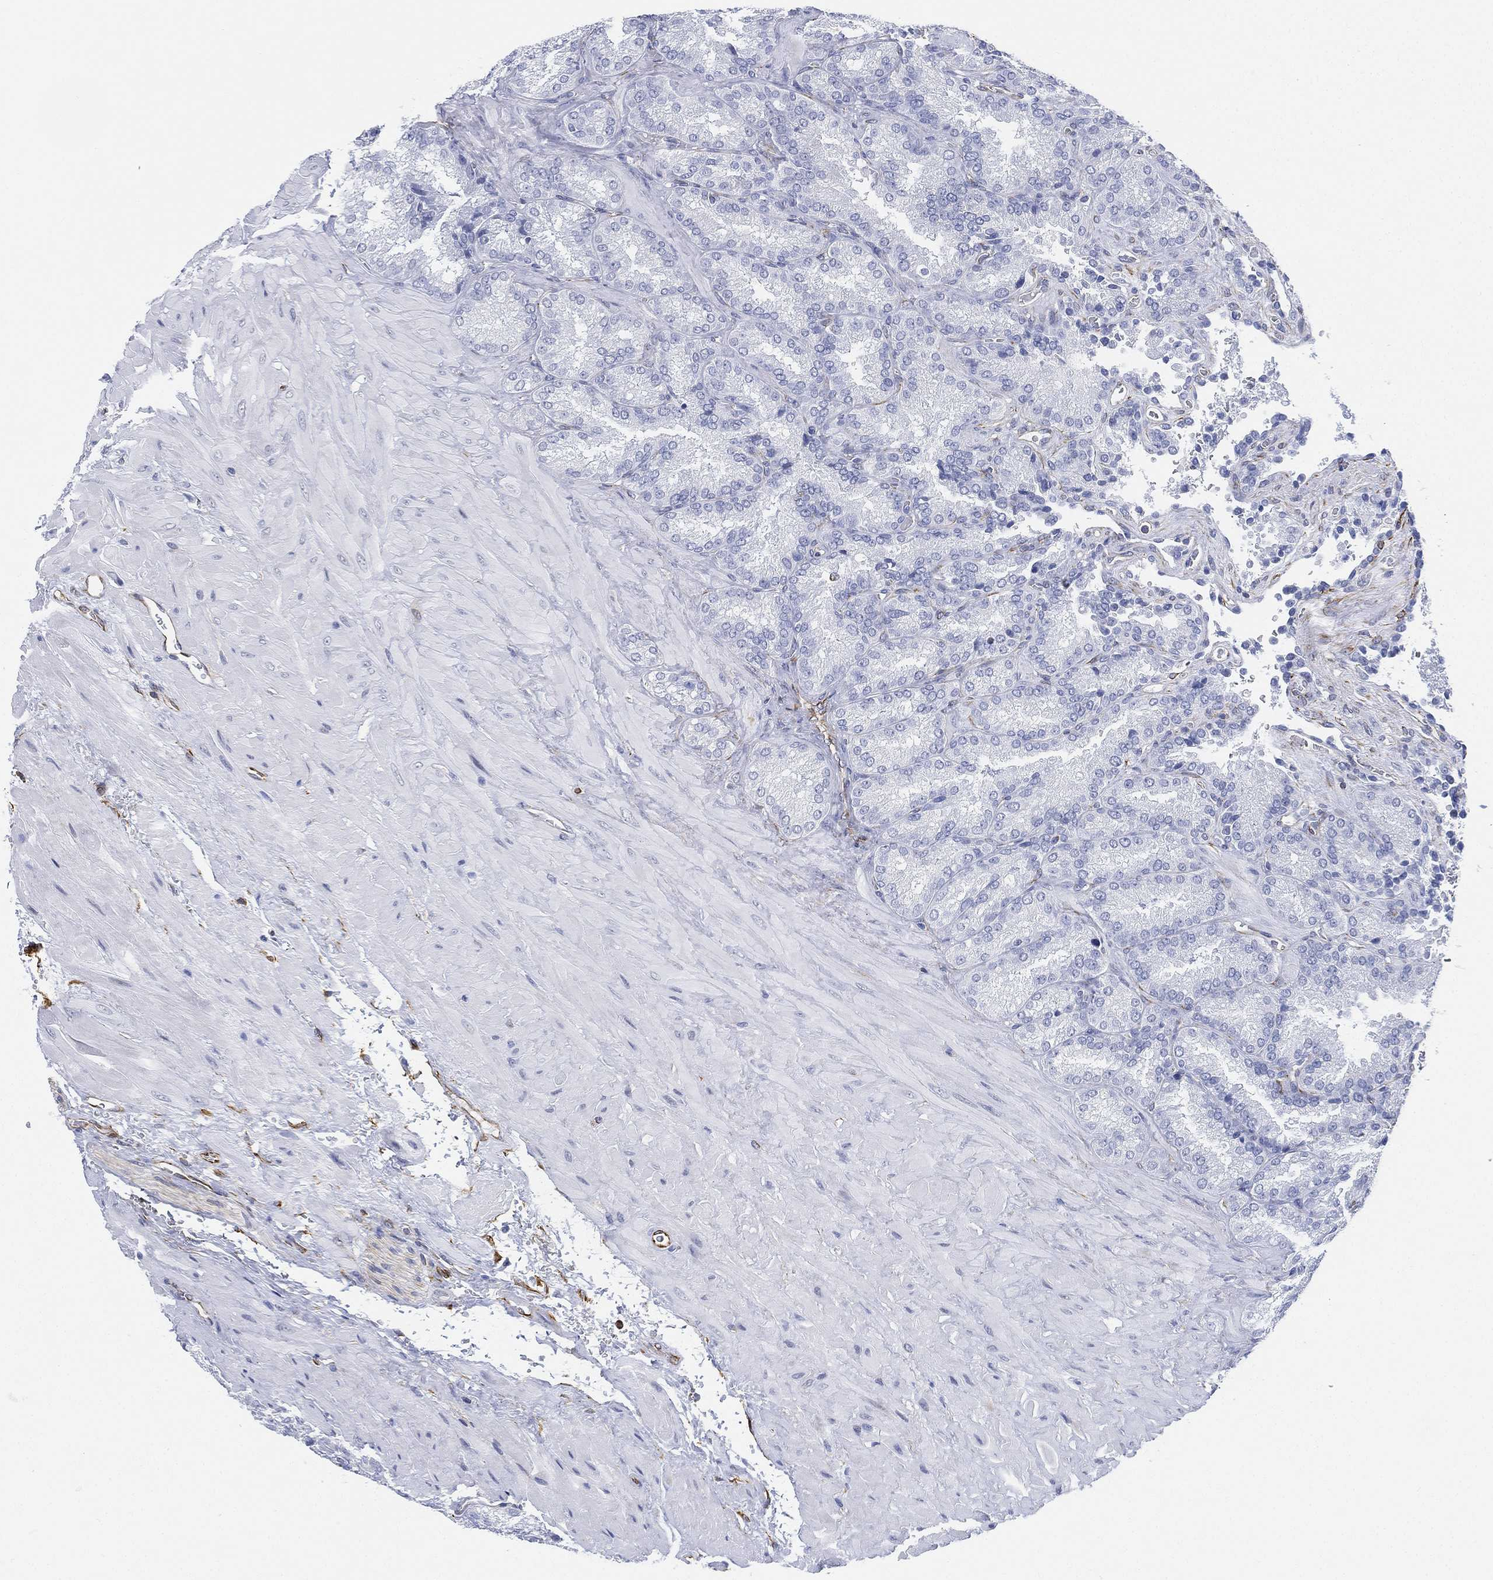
{"staining": {"intensity": "negative", "quantity": "none", "location": "none"}, "tissue": "seminal vesicle", "cell_type": "Glandular cells", "image_type": "normal", "snomed": [{"axis": "morphology", "description": "Normal tissue, NOS"}, {"axis": "topography", "description": "Seminal veicle"}], "caption": "Micrograph shows no protein staining in glandular cells of benign seminal vesicle. Brightfield microscopy of IHC stained with DAB (3,3'-diaminobenzidine) (brown) and hematoxylin (blue), captured at high magnification.", "gene": "PSKH2", "patient": {"sex": "male", "age": 37}}